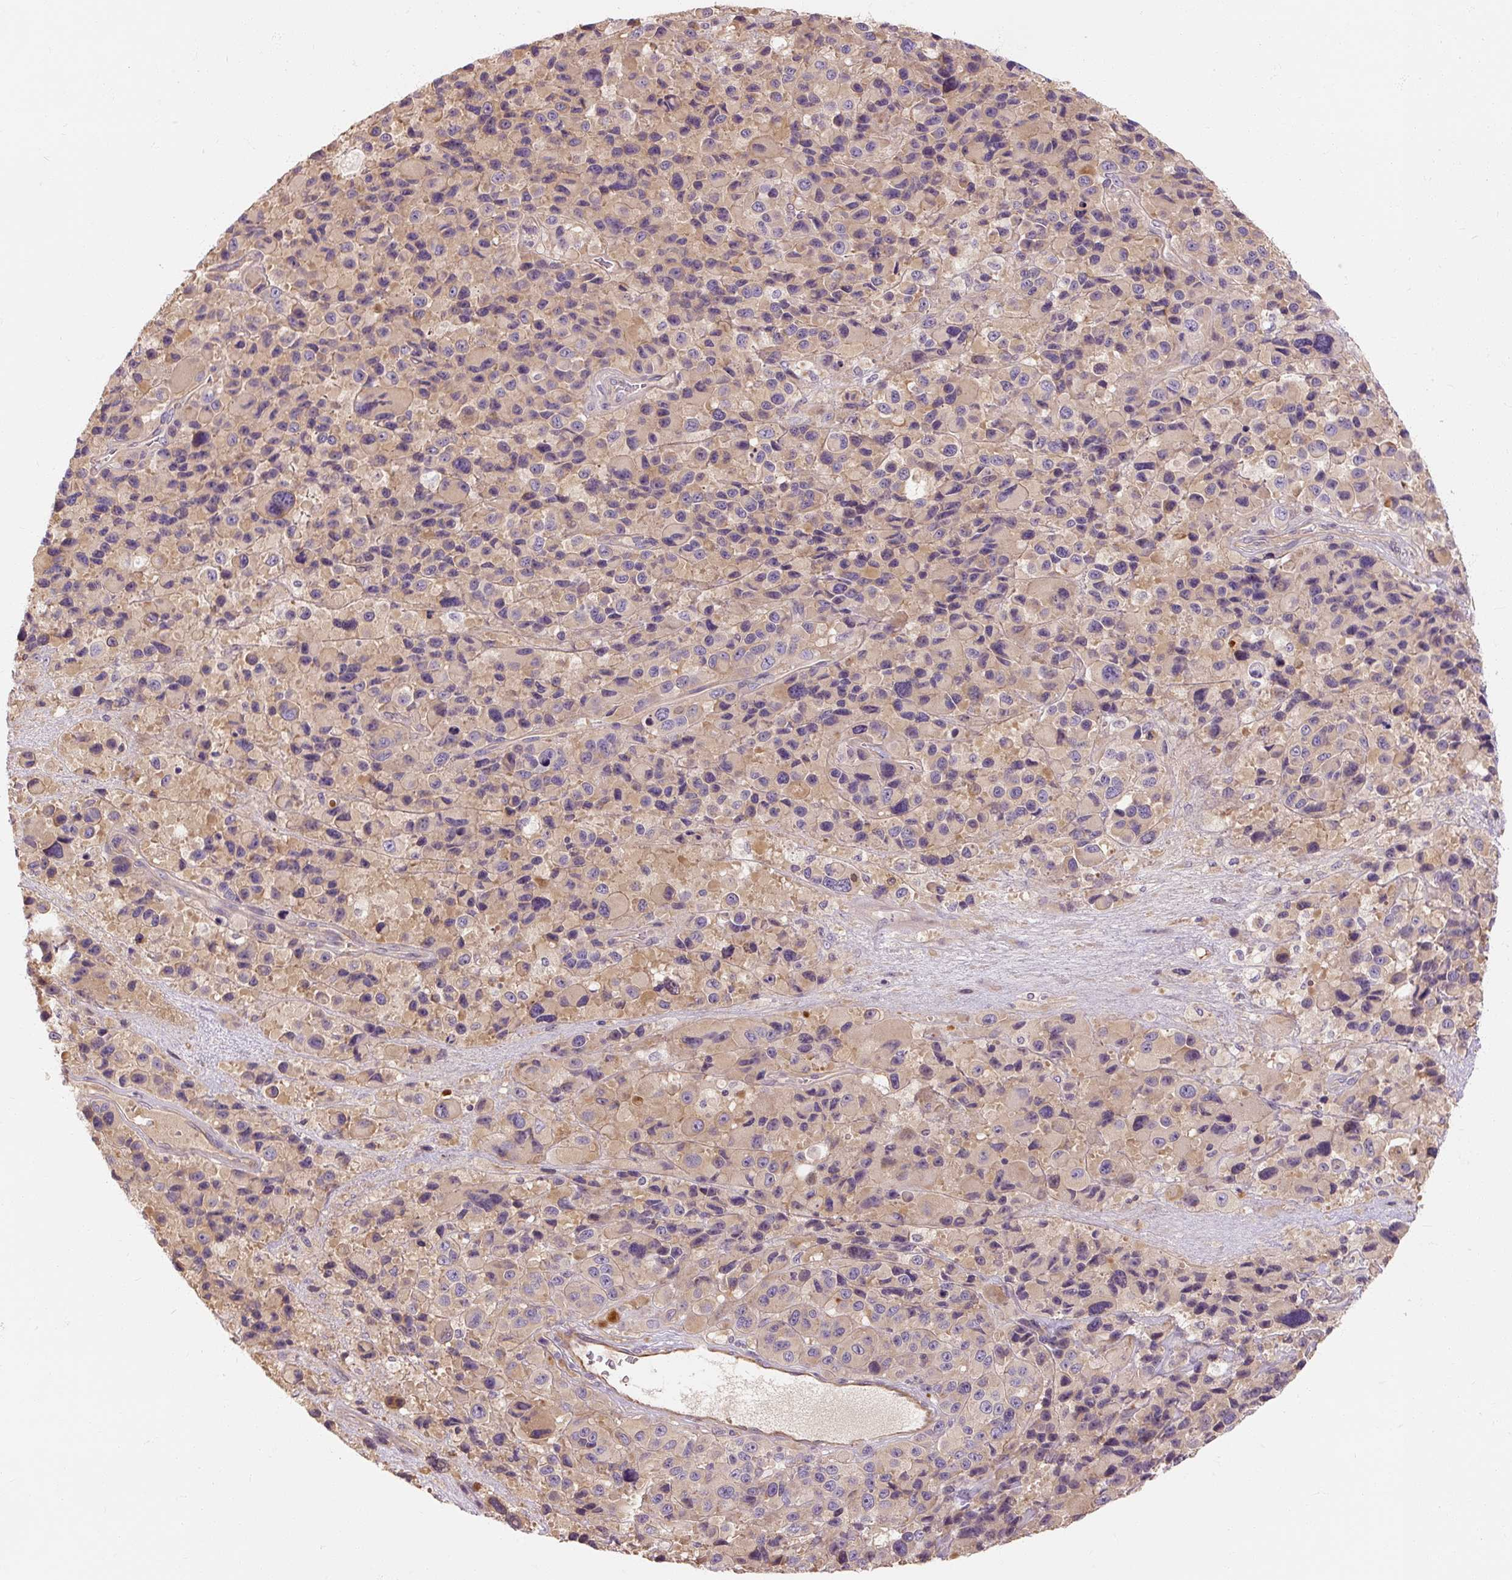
{"staining": {"intensity": "moderate", "quantity": ">75%", "location": "cytoplasmic/membranous"}, "tissue": "melanoma", "cell_type": "Tumor cells", "image_type": "cancer", "snomed": [{"axis": "morphology", "description": "Malignant melanoma, Metastatic site"}, {"axis": "topography", "description": "Lymph node"}], "caption": "Immunohistochemistry (IHC) histopathology image of neoplastic tissue: malignant melanoma (metastatic site) stained using immunohistochemistry (IHC) displays medium levels of moderate protein expression localized specifically in the cytoplasmic/membranous of tumor cells, appearing as a cytoplasmic/membranous brown color.", "gene": "RB1CC1", "patient": {"sex": "female", "age": 65}}